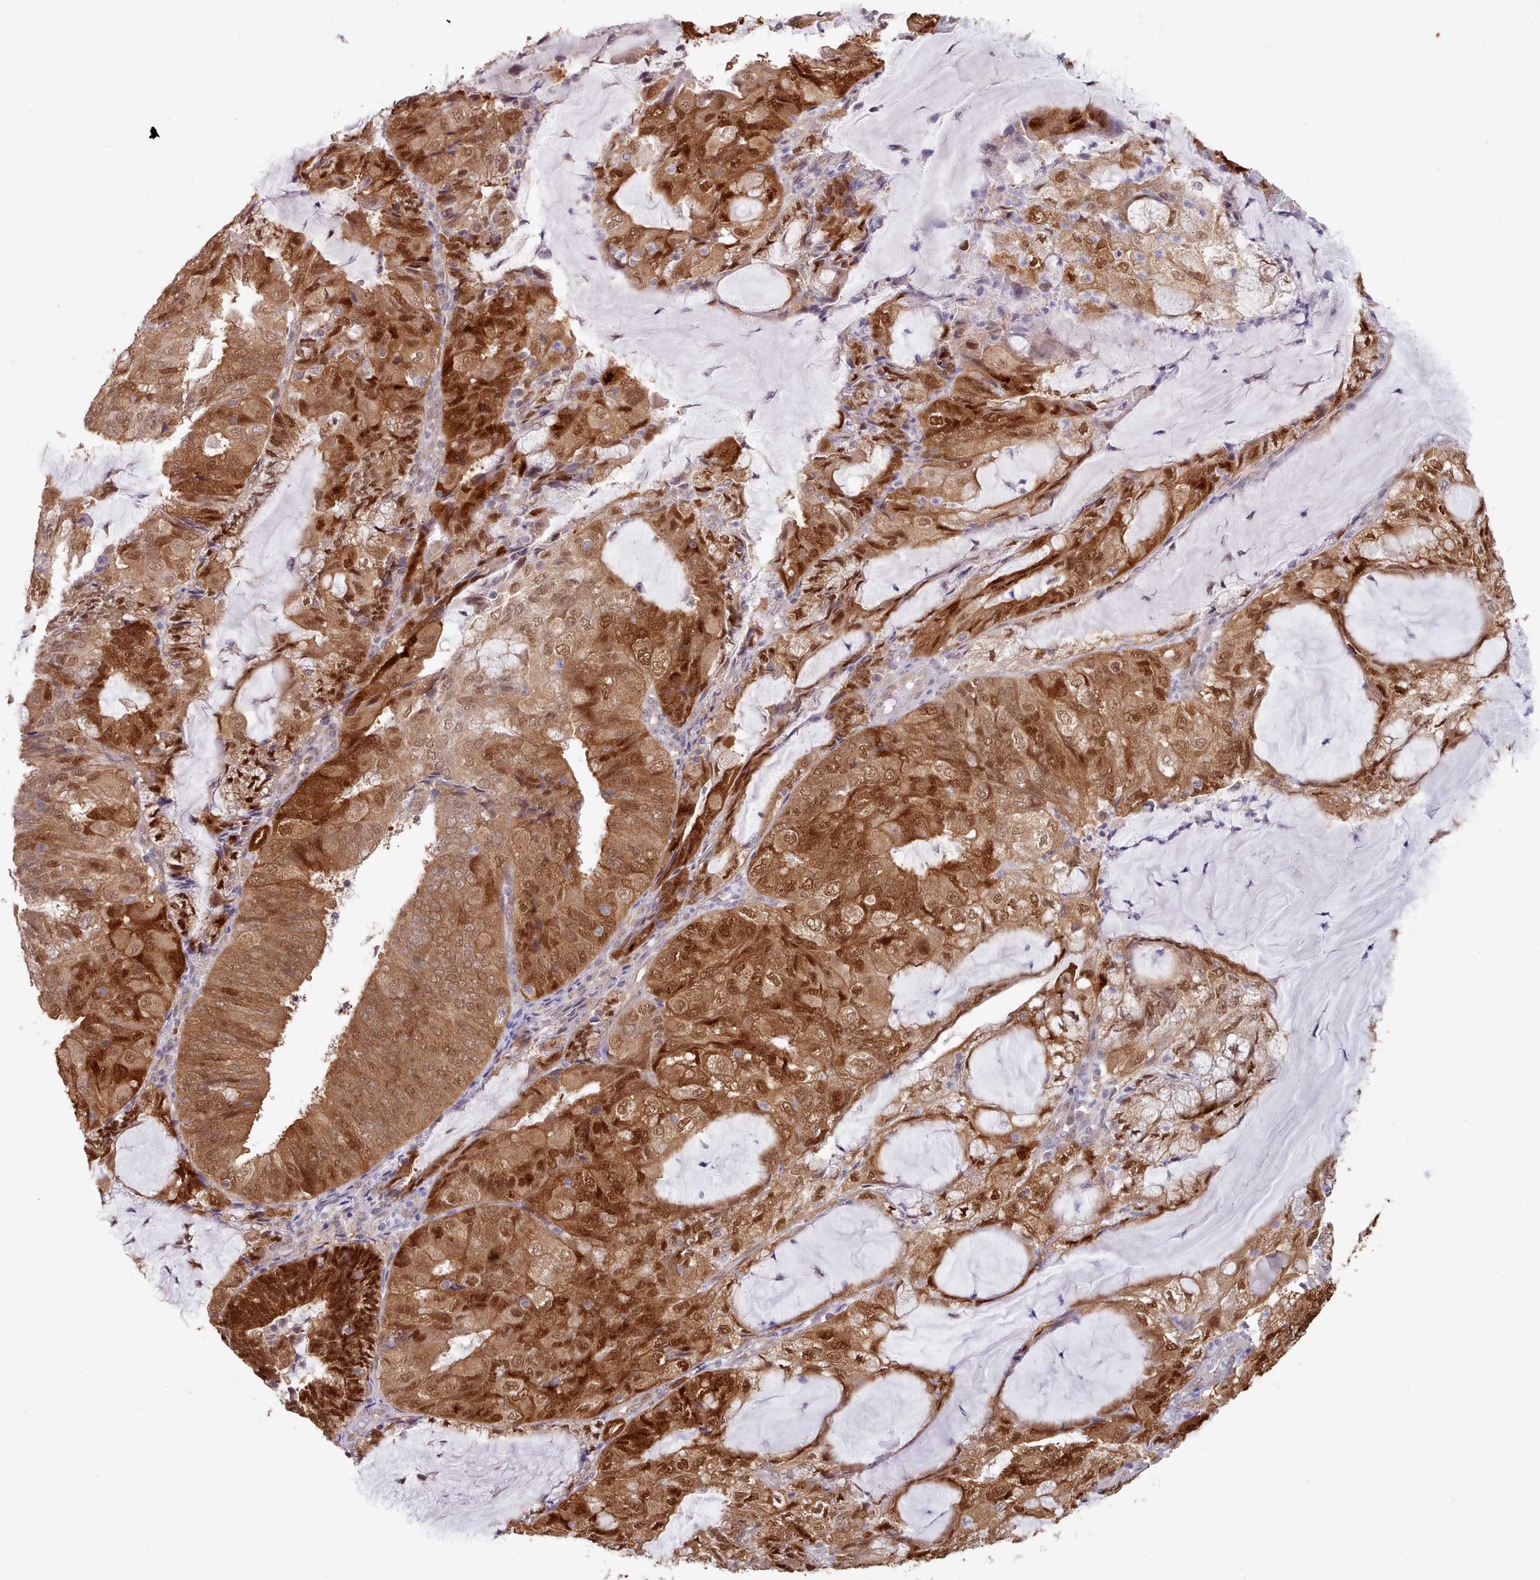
{"staining": {"intensity": "strong", "quantity": ">75%", "location": "cytoplasmic/membranous,nuclear"}, "tissue": "endometrial cancer", "cell_type": "Tumor cells", "image_type": "cancer", "snomed": [{"axis": "morphology", "description": "Adenocarcinoma, NOS"}, {"axis": "topography", "description": "Endometrium"}], "caption": "About >75% of tumor cells in human endometrial cancer show strong cytoplasmic/membranous and nuclear protein positivity as visualized by brown immunohistochemical staining.", "gene": "CES3", "patient": {"sex": "female", "age": 81}}